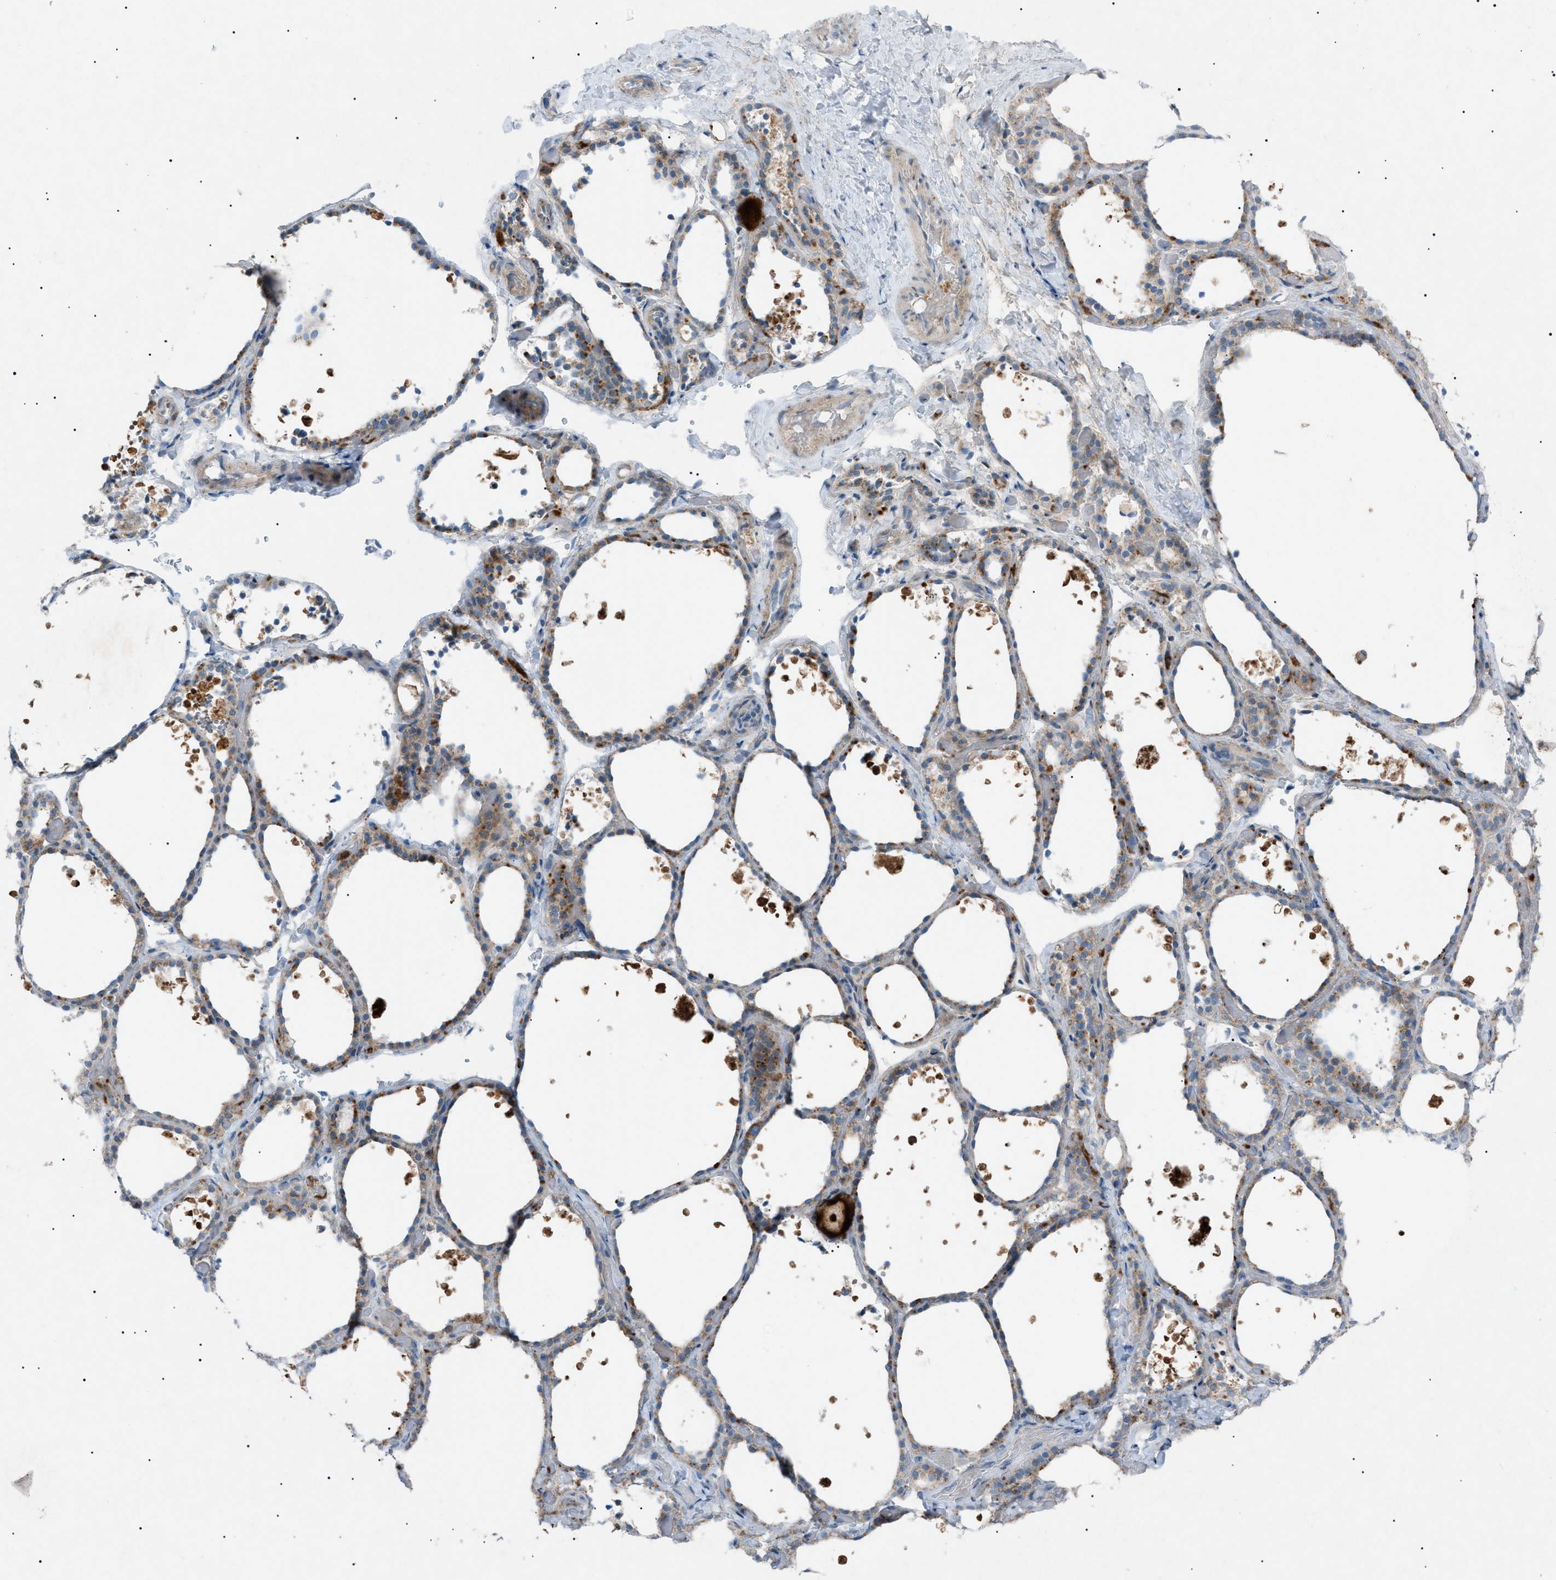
{"staining": {"intensity": "strong", "quantity": "25%-75%", "location": "cytoplasmic/membranous"}, "tissue": "thyroid gland", "cell_type": "Glandular cells", "image_type": "normal", "snomed": [{"axis": "morphology", "description": "Normal tissue, NOS"}, {"axis": "topography", "description": "Thyroid gland"}], "caption": "Thyroid gland stained with DAB IHC shows high levels of strong cytoplasmic/membranous positivity in approximately 25%-75% of glandular cells.", "gene": "BTK", "patient": {"sex": "female", "age": 44}}